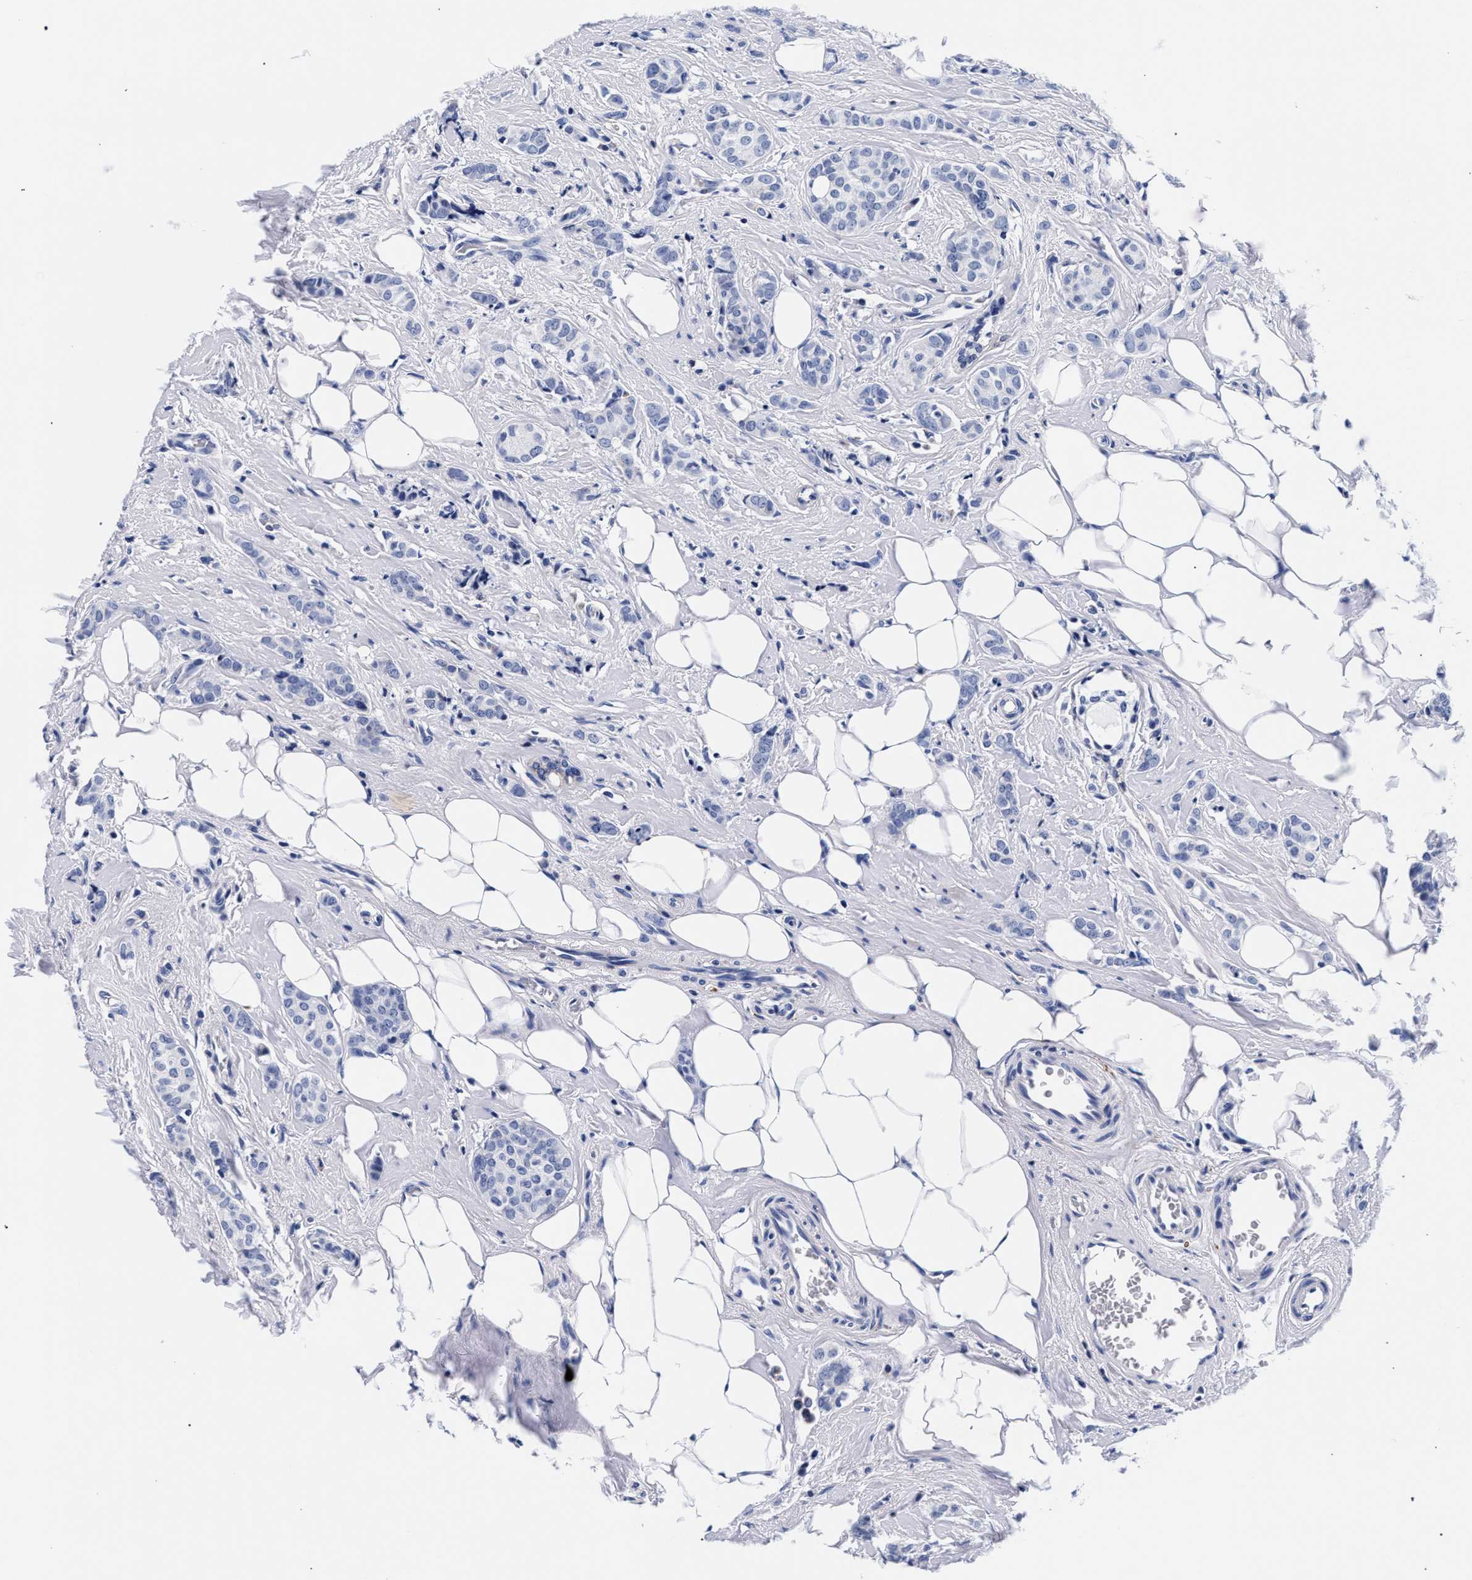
{"staining": {"intensity": "negative", "quantity": "none", "location": "none"}, "tissue": "breast cancer", "cell_type": "Tumor cells", "image_type": "cancer", "snomed": [{"axis": "morphology", "description": "Lobular carcinoma"}, {"axis": "topography", "description": "Breast"}], "caption": "High magnification brightfield microscopy of breast cancer (lobular carcinoma) stained with DAB (brown) and counterstained with hematoxylin (blue): tumor cells show no significant expression.", "gene": "RAB3B", "patient": {"sex": "female", "age": 60}}